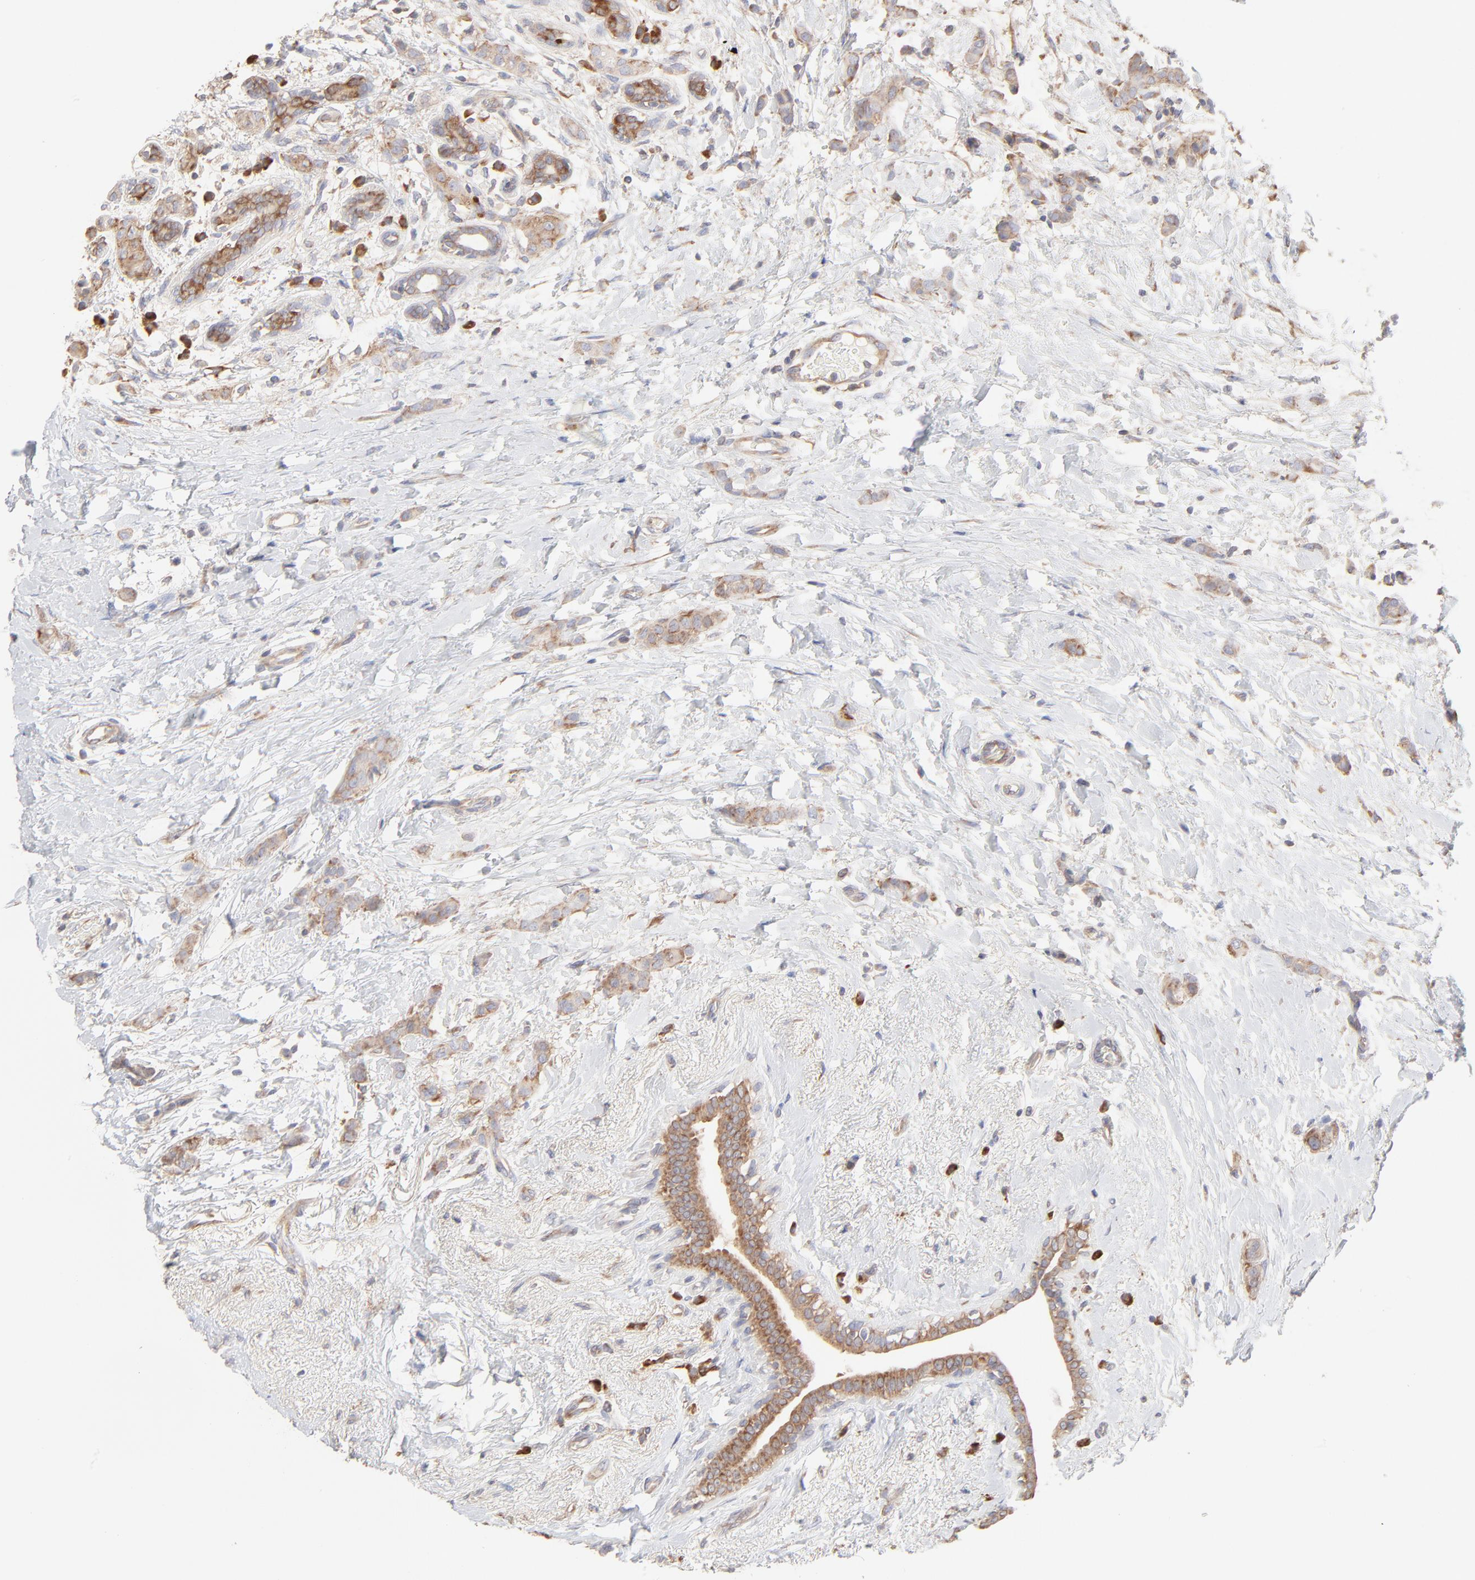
{"staining": {"intensity": "moderate", "quantity": ">75%", "location": "cytoplasmic/membranous"}, "tissue": "breast cancer", "cell_type": "Tumor cells", "image_type": "cancer", "snomed": [{"axis": "morphology", "description": "Lobular carcinoma"}, {"axis": "topography", "description": "Breast"}], "caption": "A brown stain shows moderate cytoplasmic/membranous staining of a protein in breast lobular carcinoma tumor cells.", "gene": "RPS21", "patient": {"sex": "female", "age": 55}}